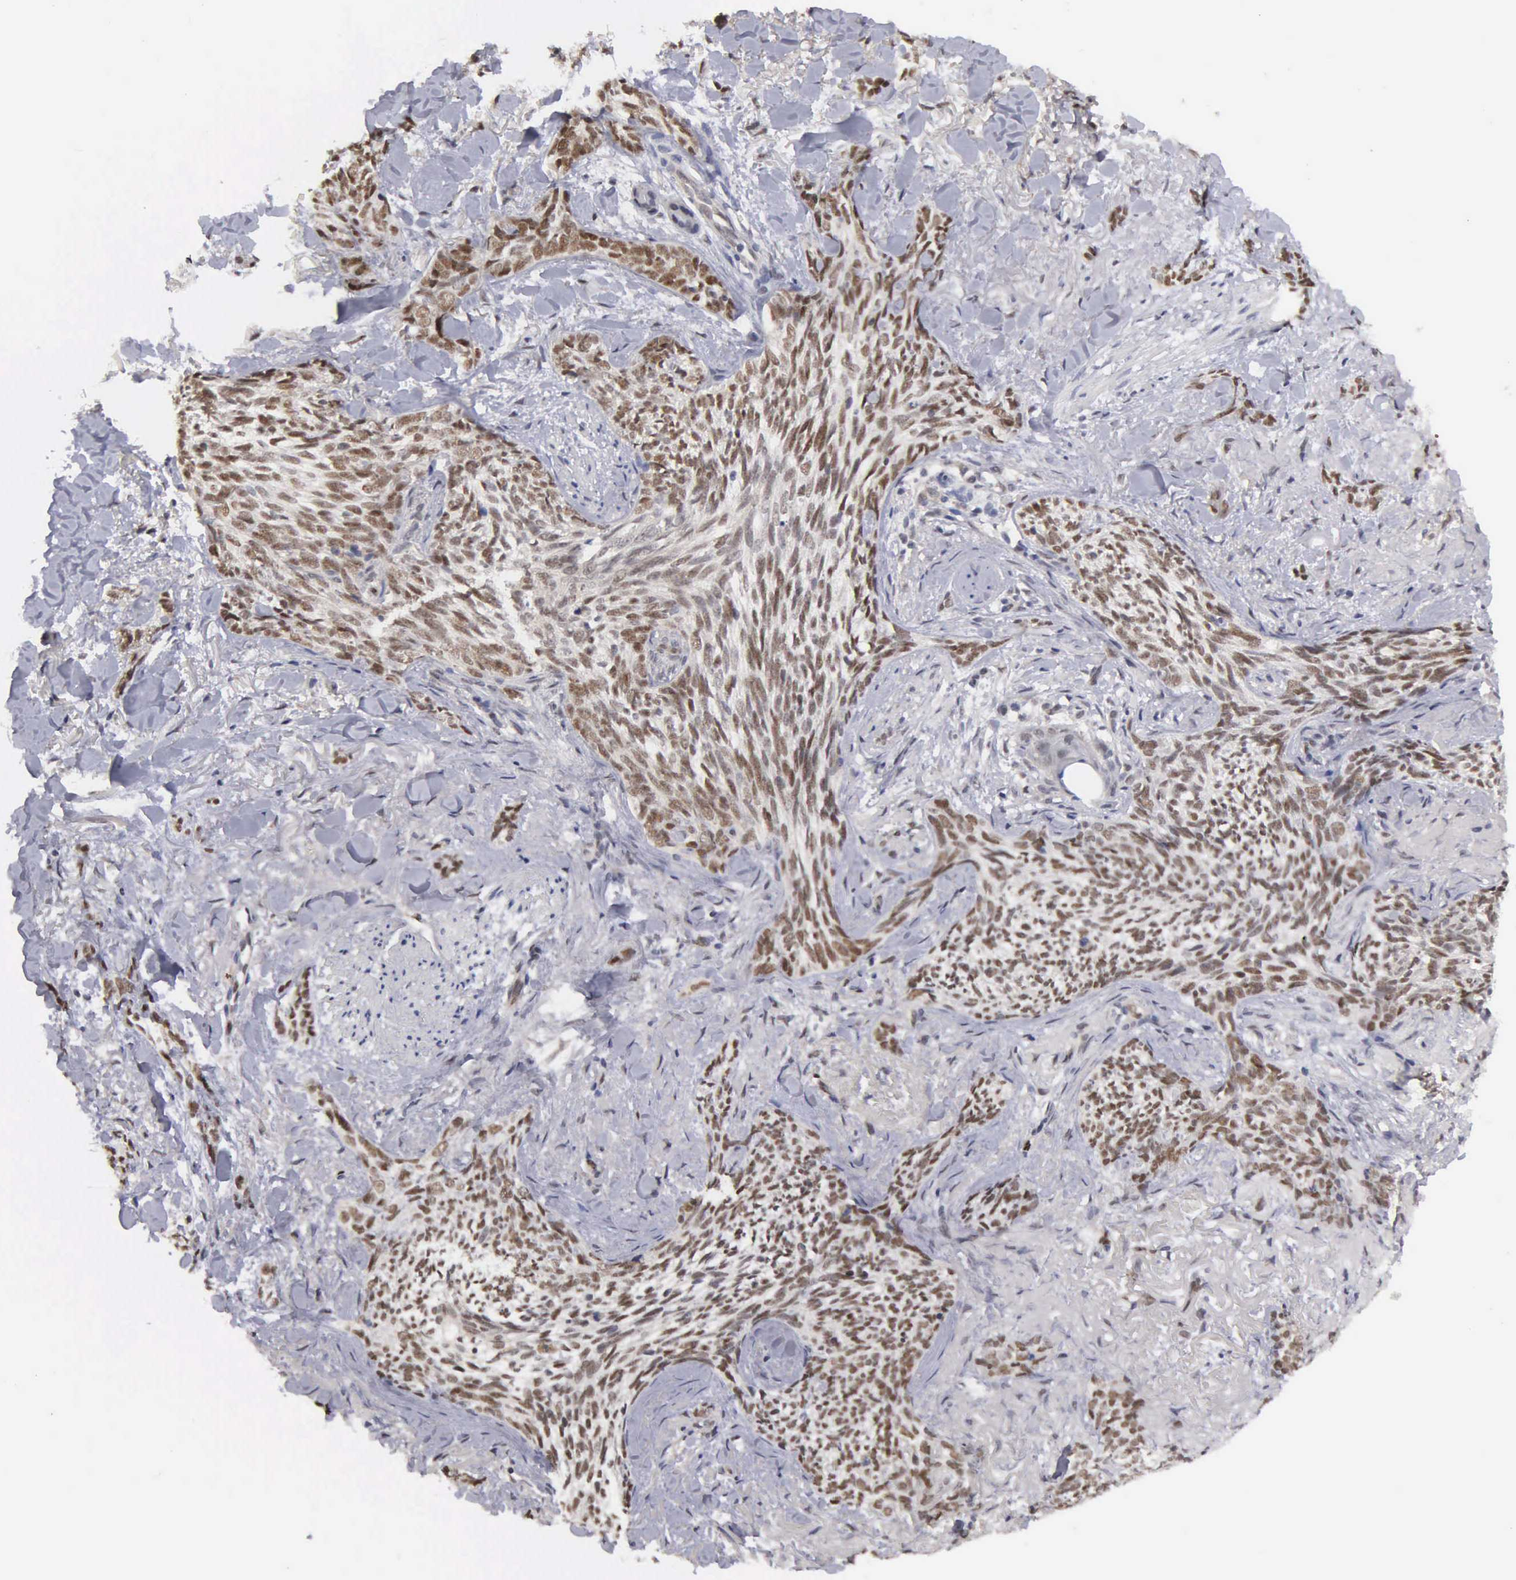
{"staining": {"intensity": "moderate", "quantity": ">75%", "location": "nuclear"}, "tissue": "skin cancer", "cell_type": "Tumor cells", "image_type": "cancer", "snomed": [{"axis": "morphology", "description": "Basal cell carcinoma"}, {"axis": "topography", "description": "Skin"}], "caption": "Protein staining of basal cell carcinoma (skin) tissue demonstrates moderate nuclear expression in approximately >75% of tumor cells.", "gene": "ZBTB33", "patient": {"sex": "female", "age": 81}}